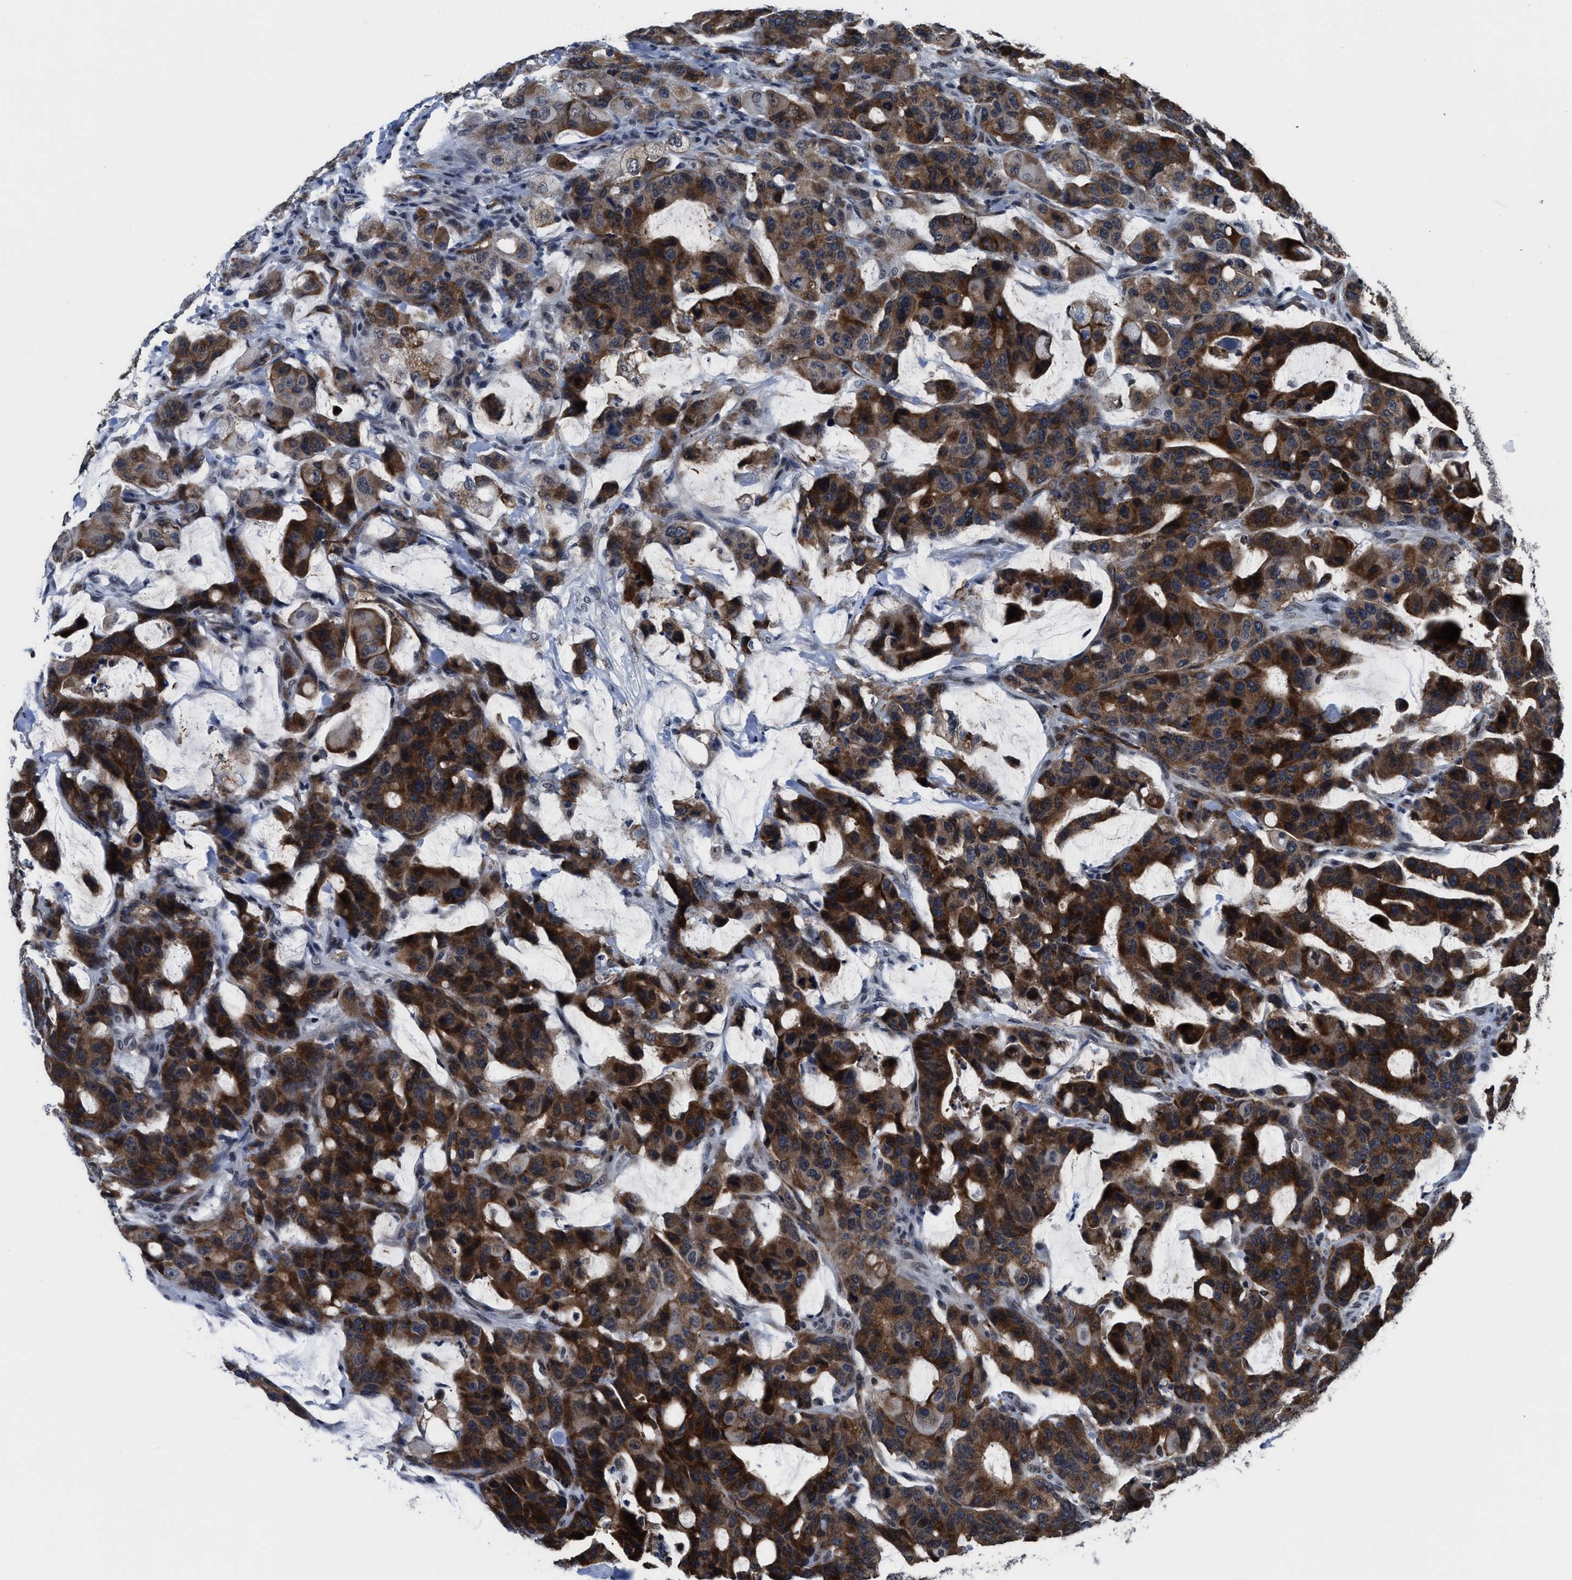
{"staining": {"intensity": "strong", "quantity": ">75%", "location": "cytoplasmic/membranous"}, "tissue": "colorectal cancer", "cell_type": "Tumor cells", "image_type": "cancer", "snomed": [{"axis": "morphology", "description": "Adenocarcinoma, NOS"}, {"axis": "topography", "description": "Colon"}], "caption": "Immunohistochemistry staining of colorectal cancer, which demonstrates high levels of strong cytoplasmic/membranous staining in about >75% of tumor cells indicating strong cytoplasmic/membranous protein expression. The staining was performed using DAB (3,3'-diaminobenzidine) (brown) for protein detection and nuclei were counterstained in hematoxylin (blue).", "gene": "MARCKSL1", "patient": {"sex": "male", "age": 76}}